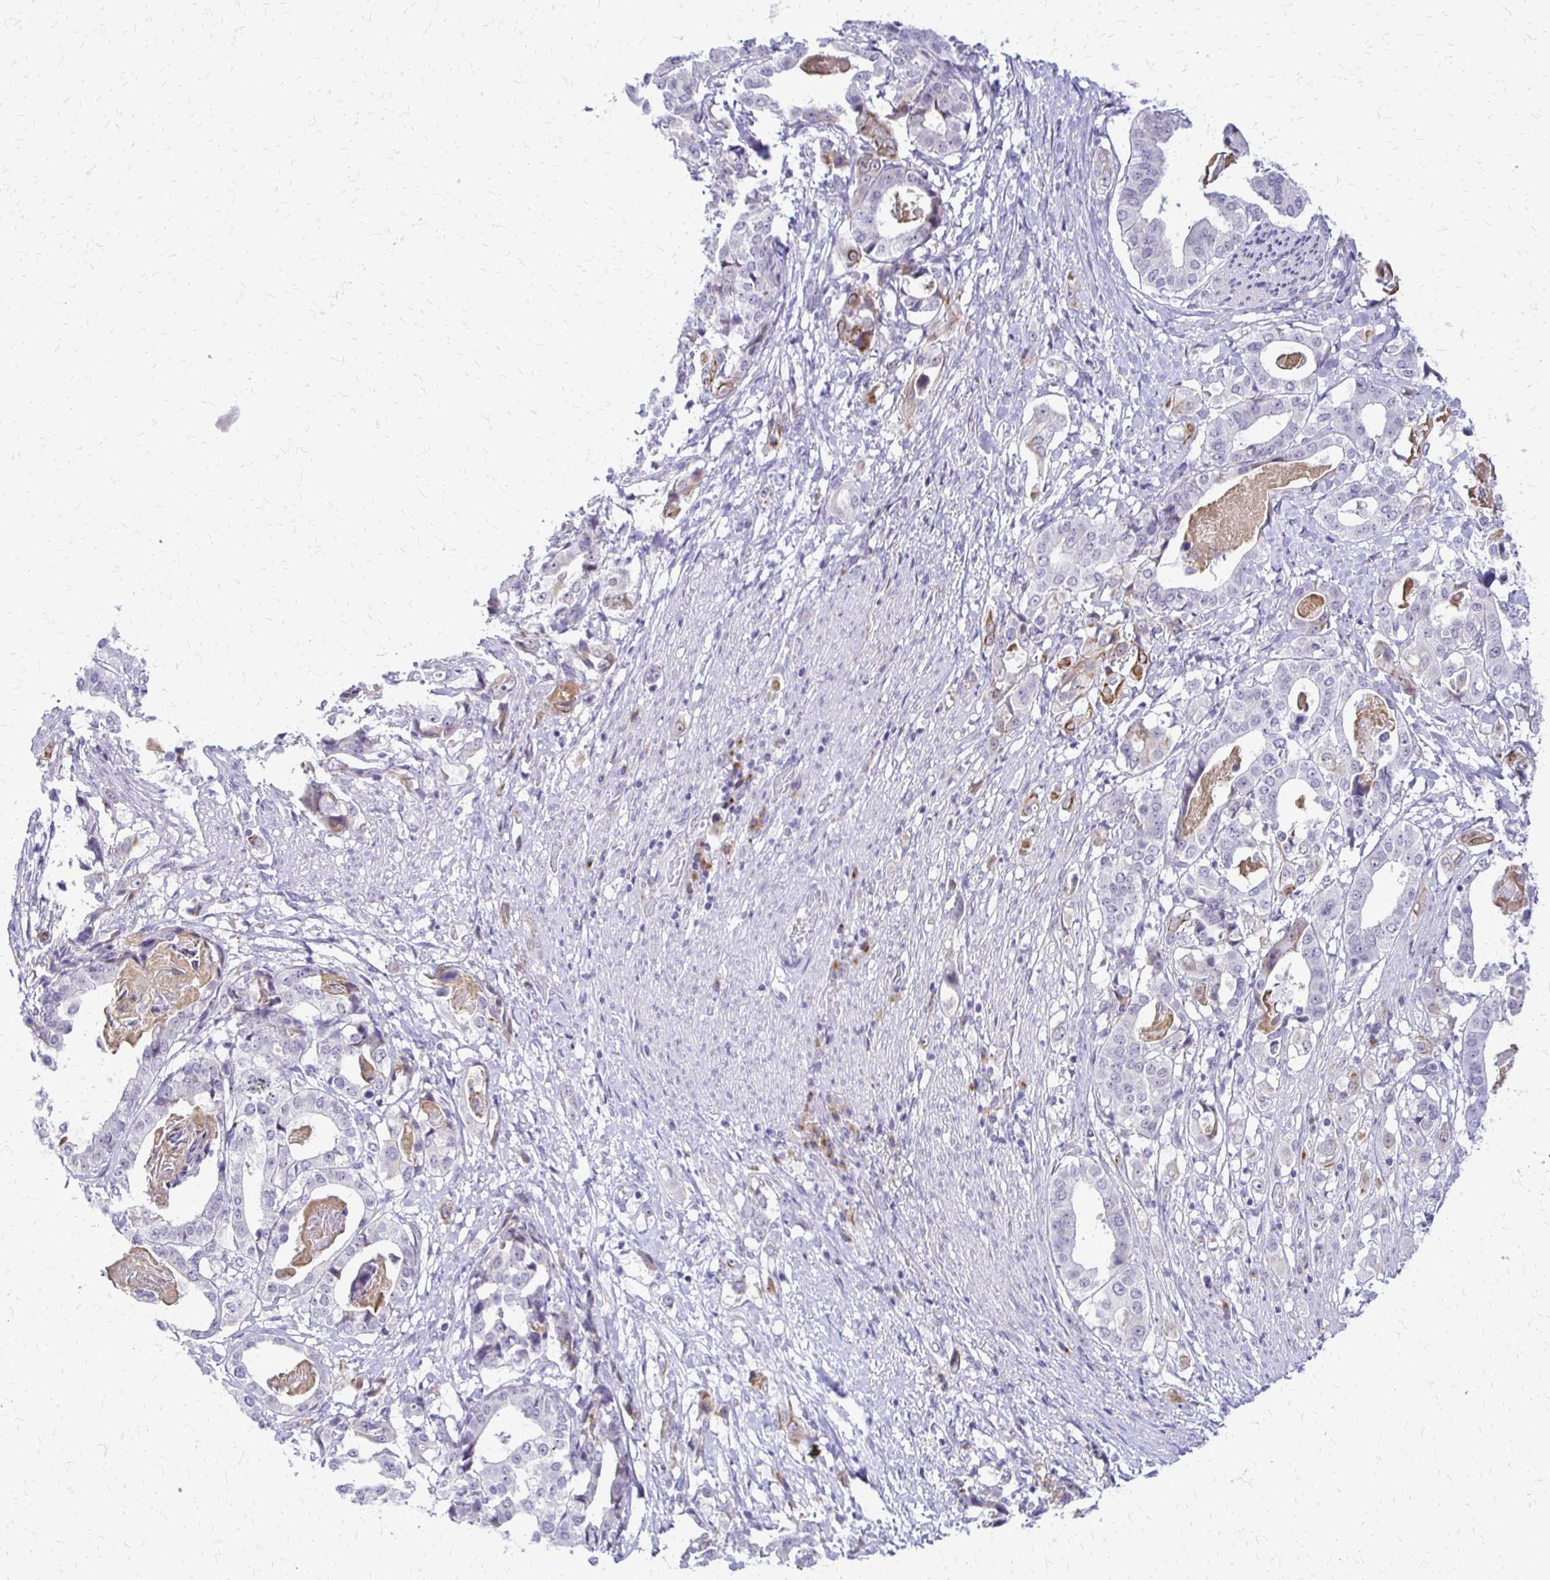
{"staining": {"intensity": "negative", "quantity": "none", "location": "none"}, "tissue": "stomach cancer", "cell_type": "Tumor cells", "image_type": "cancer", "snomed": [{"axis": "morphology", "description": "Adenocarcinoma, NOS"}, {"axis": "topography", "description": "Stomach"}], "caption": "Immunohistochemical staining of human stomach adenocarcinoma displays no significant staining in tumor cells.", "gene": "EPYC", "patient": {"sex": "male", "age": 48}}